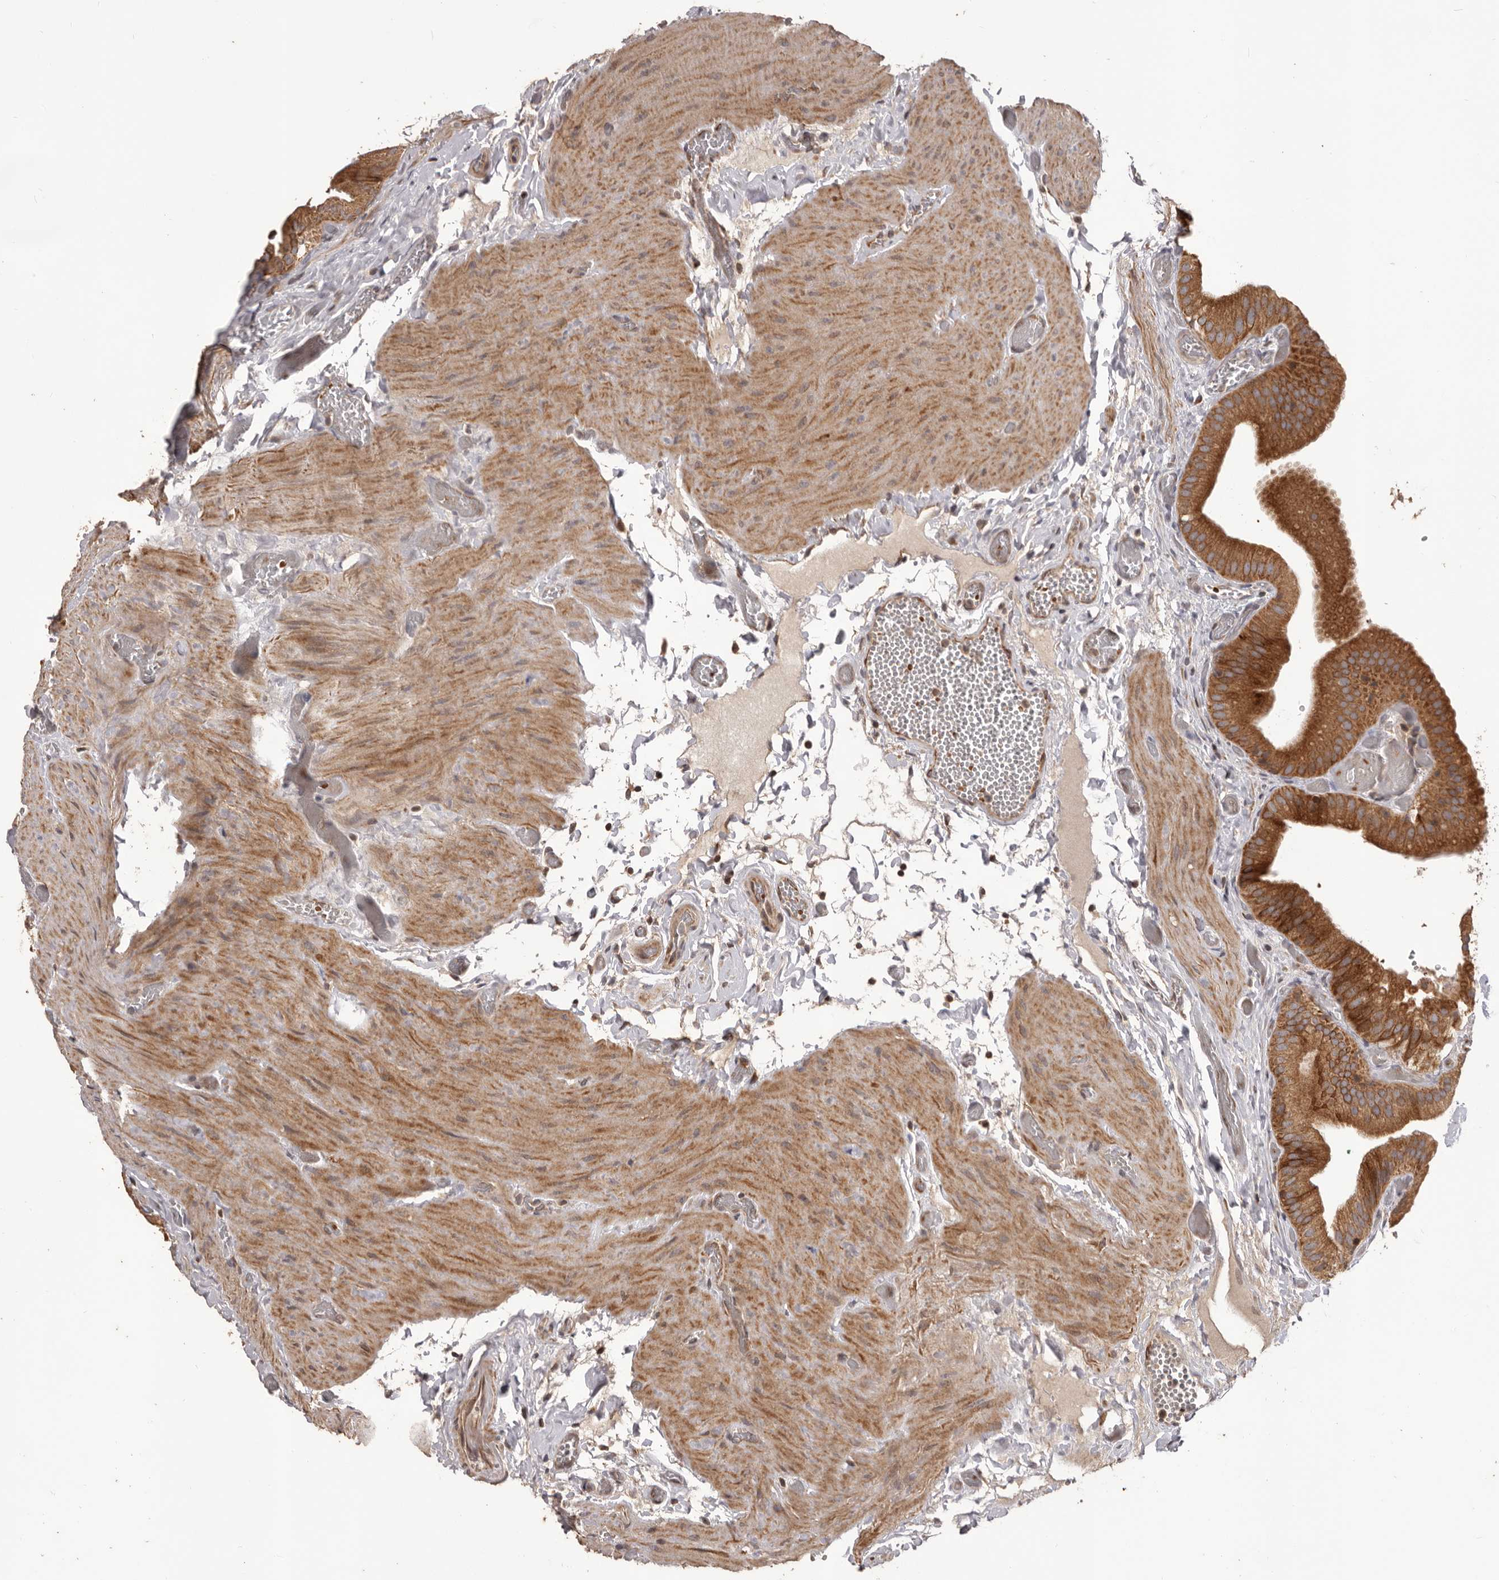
{"staining": {"intensity": "strong", "quantity": ">75%", "location": "cytoplasmic/membranous"}, "tissue": "gallbladder", "cell_type": "Glandular cells", "image_type": "normal", "snomed": [{"axis": "morphology", "description": "Normal tissue, NOS"}, {"axis": "topography", "description": "Gallbladder"}], "caption": "DAB (3,3'-diaminobenzidine) immunohistochemical staining of normal gallbladder reveals strong cytoplasmic/membranous protein expression in approximately >75% of glandular cells.", "gene": "QRSL1", "patient": {"sex": "female", "age": 64}}